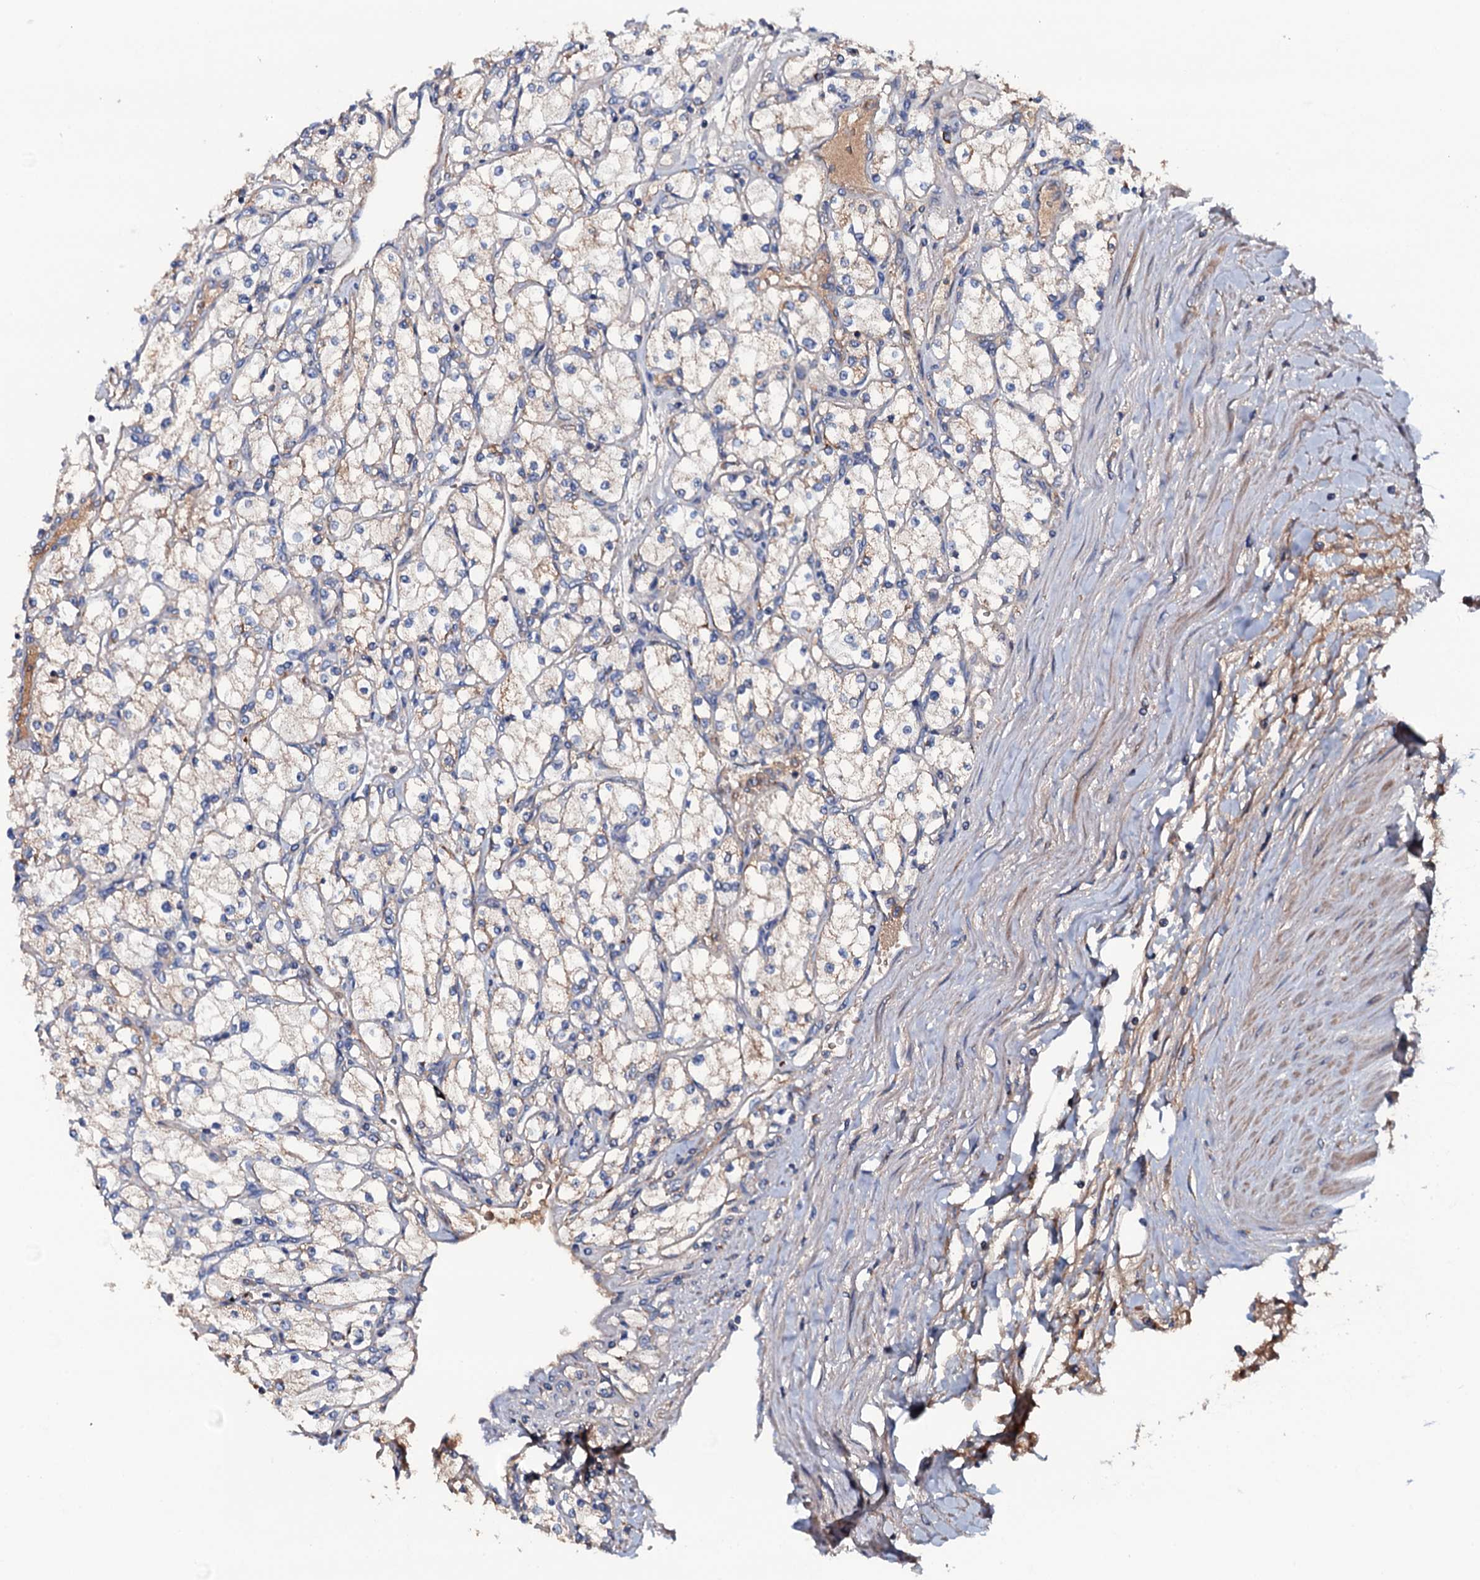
{"staining": {"intensity": "negative", "quantity": "none", "location": "none"}, "tissue": "renal cancer", "cell_type": "Tumor cells", "image_type": "cancer", "snomed": [{"axis": "morphology", "description": "Adenocarcinoma, NOS"}, {"axis": "topography", "description": "Kidney"}], "caption": "Immunohistochemical staining of human renal cancer (adenocarcinoma) demonstrates no significant expression in tumor cells.", "gene": "NEK1", "patient": {"sex": "male", "age": 80}}